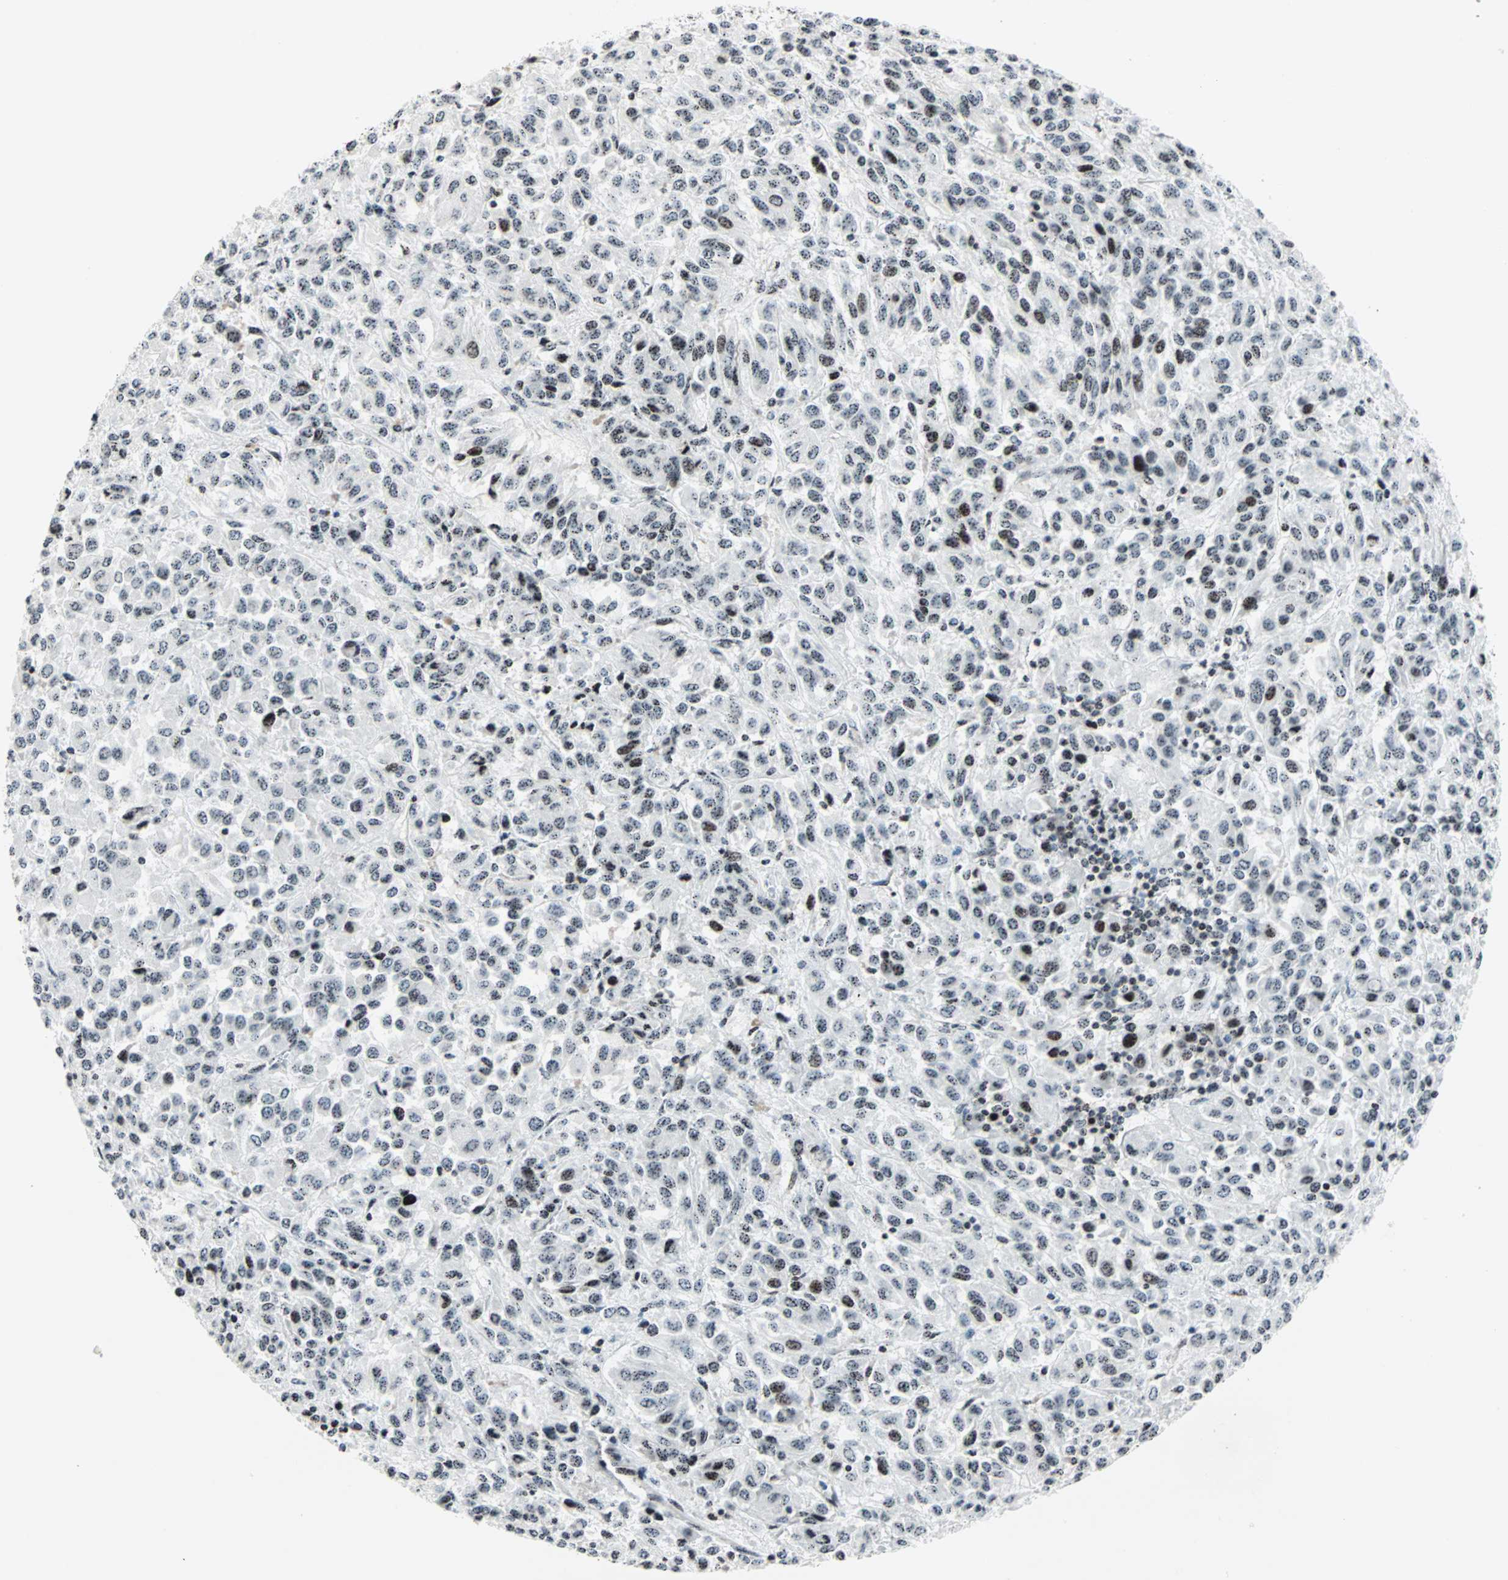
{"staining": {"intensity": "weak", "quantity": "25%-75%", "location": "nuclear"}, "tissue": "melanoma", "cell_type": "Tumor cells", "image_type": "cancer", "snomed": [{"axis": "morphology", "description": "Malignant melanoma, Metastatic site"}, {"axis": "topography", "description": "Lung"}], "caption": "Malignant melanoma (metastatic site) stained for a protein shows weak nuclear positivity in tumor cells.", "gene": "CENPA", "patient": {"sex": "male", "age": 64}}